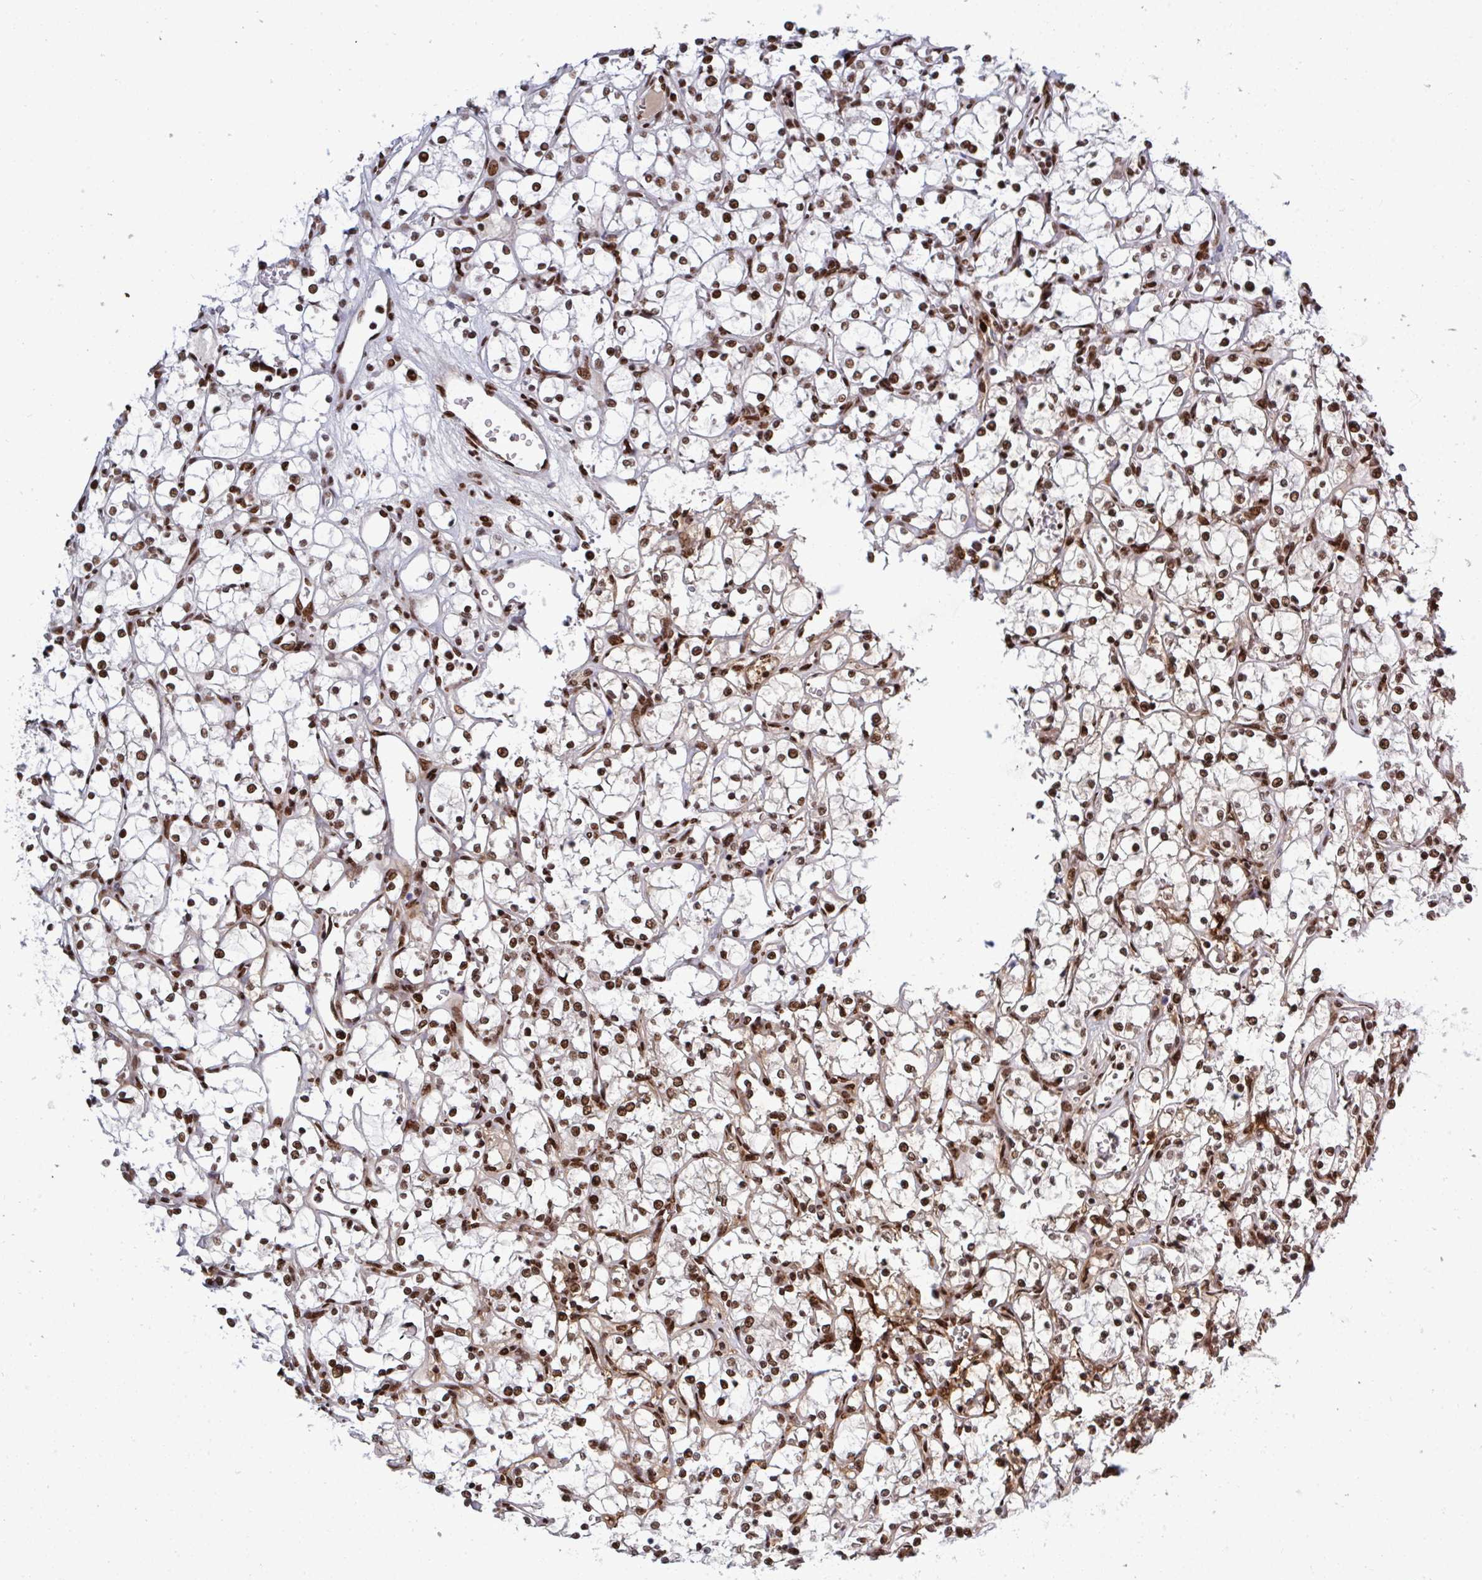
{"staining": {"intensity": "strong", "quantity": ">75%", "location": "nuclear"}, "tissue": "renal cancer", "cell_type": "Tumor cells", "image_type": "cancer", "snomed": [{"axis": "morphology", "description": "Adenocarcinoma, NOS"}, {"axis": "topography", "description": "Kidney"}], "caption": "Immunohistochemical staining of human adenocarcinoma (renal) exhibits high levels of strong nuclear protein staining in approximately >75% of tumor cells.", "gene": "ZNF607", "patient": {"sex": "female", "age": 69}}